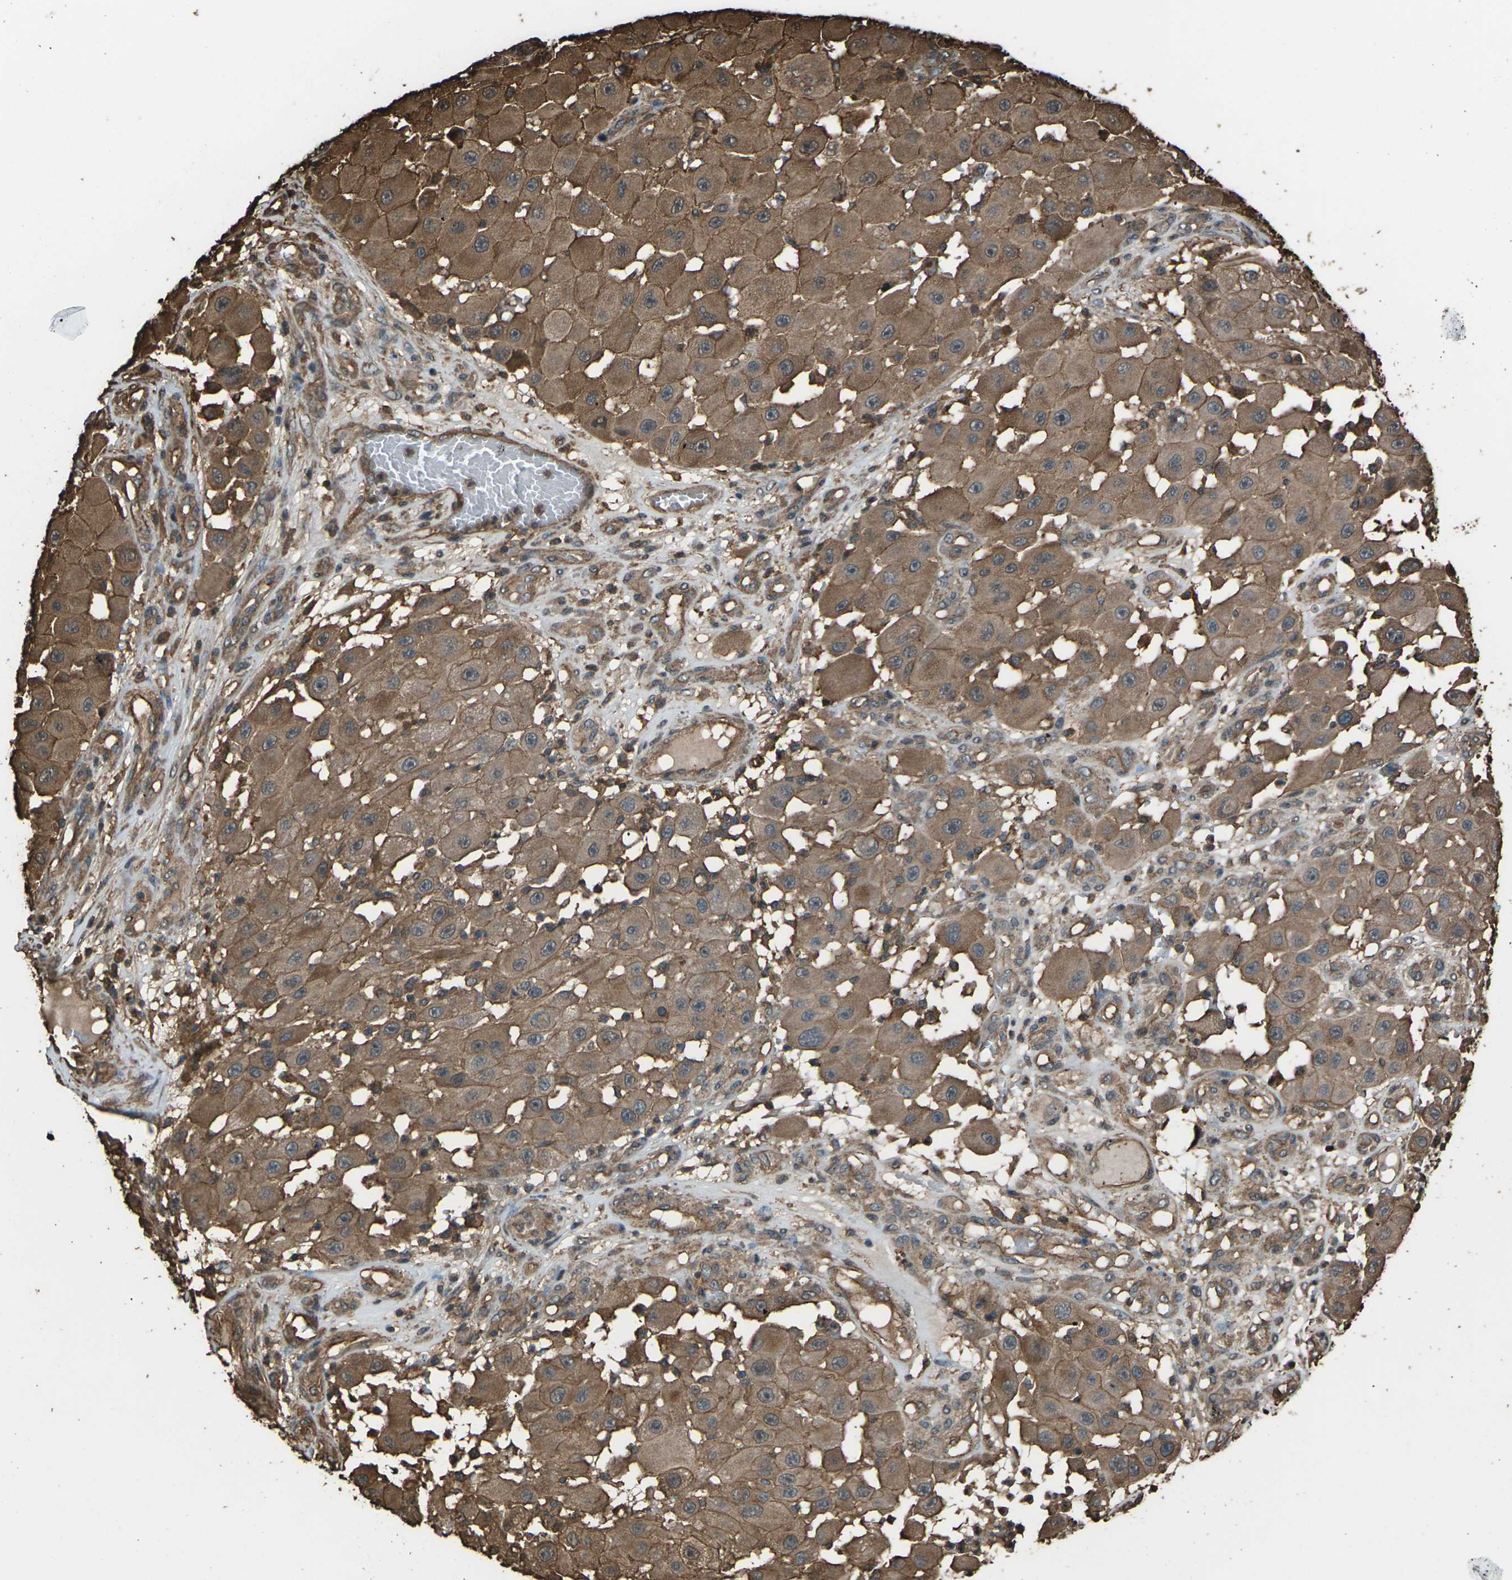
{"staining": {"intensity": "moderate", "quantity": ">75%", "location": "cytoplasmic/membranous"}, "tissue": "melanoma", "cell_type": "Tumor cells", "image_type": "cancer", "snomed": [{"axis": "morphology", "description": "Malignant melanoma, NOS"}, {"axis": "topography", "description": "Skin"}], "caption": "Protein expression analysis of malignant melanoma shows moderate cytoplasmic/membranous staining in about >75% of tumor cells. The staining was performed using DAB to visualize the protein expression in brown, while the nuclei were stained in blue with hematoxylin (Magnification: 20x).", "gene": "DHPS", "patient": {"sex": "female", "age": 81}}